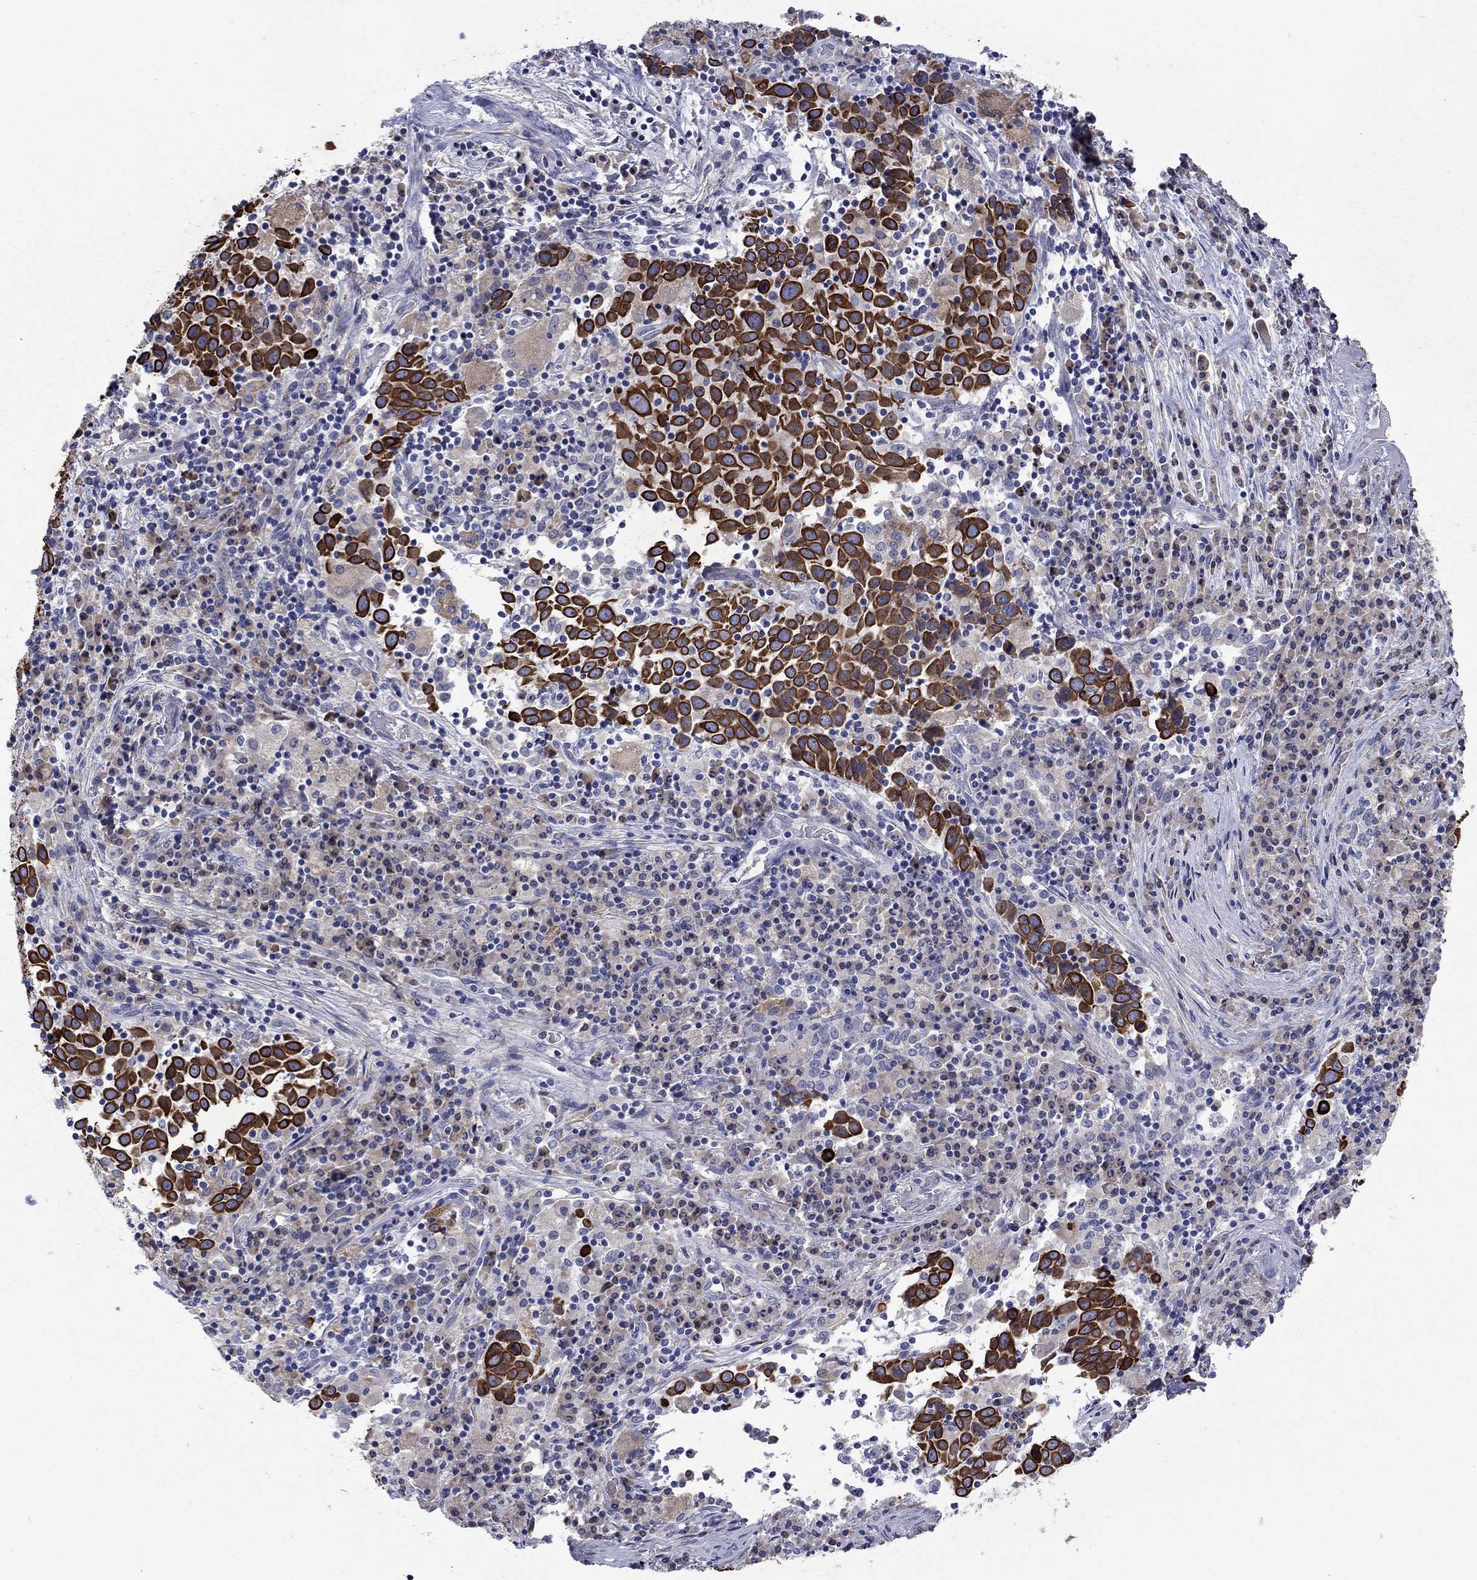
{"staining": {"intensity": "strong", "quantity": ">75%", "location": "cytoplasmic/membranous,nuclear"}, "tissue": "lung cancer", "cell_type": "Tumor cells", "image_type": "cancer", "snomed": [{"axis": "morphology", "description": "Squamous cell carcinoma, NOS"}, {"axis": "topography", "description": "Lung"}], "caption": "Immunohistochemistry (IHC) (DAB (3,3'-diaminobenzidine)) staining of human lung cancer (squamous cell carcinoma) demonstrates strong cytoplasmic/membranous and nuclear protein expression in approximately >75% of tumor cells. The staining was performed using DAB to visualize the protein expression in brown, while the nuclei were stained in blue with hematoxylin (Magnification: 20x).", "gene": "TMPRSS11A", "patient": {"sex": "male", "age": 57}}